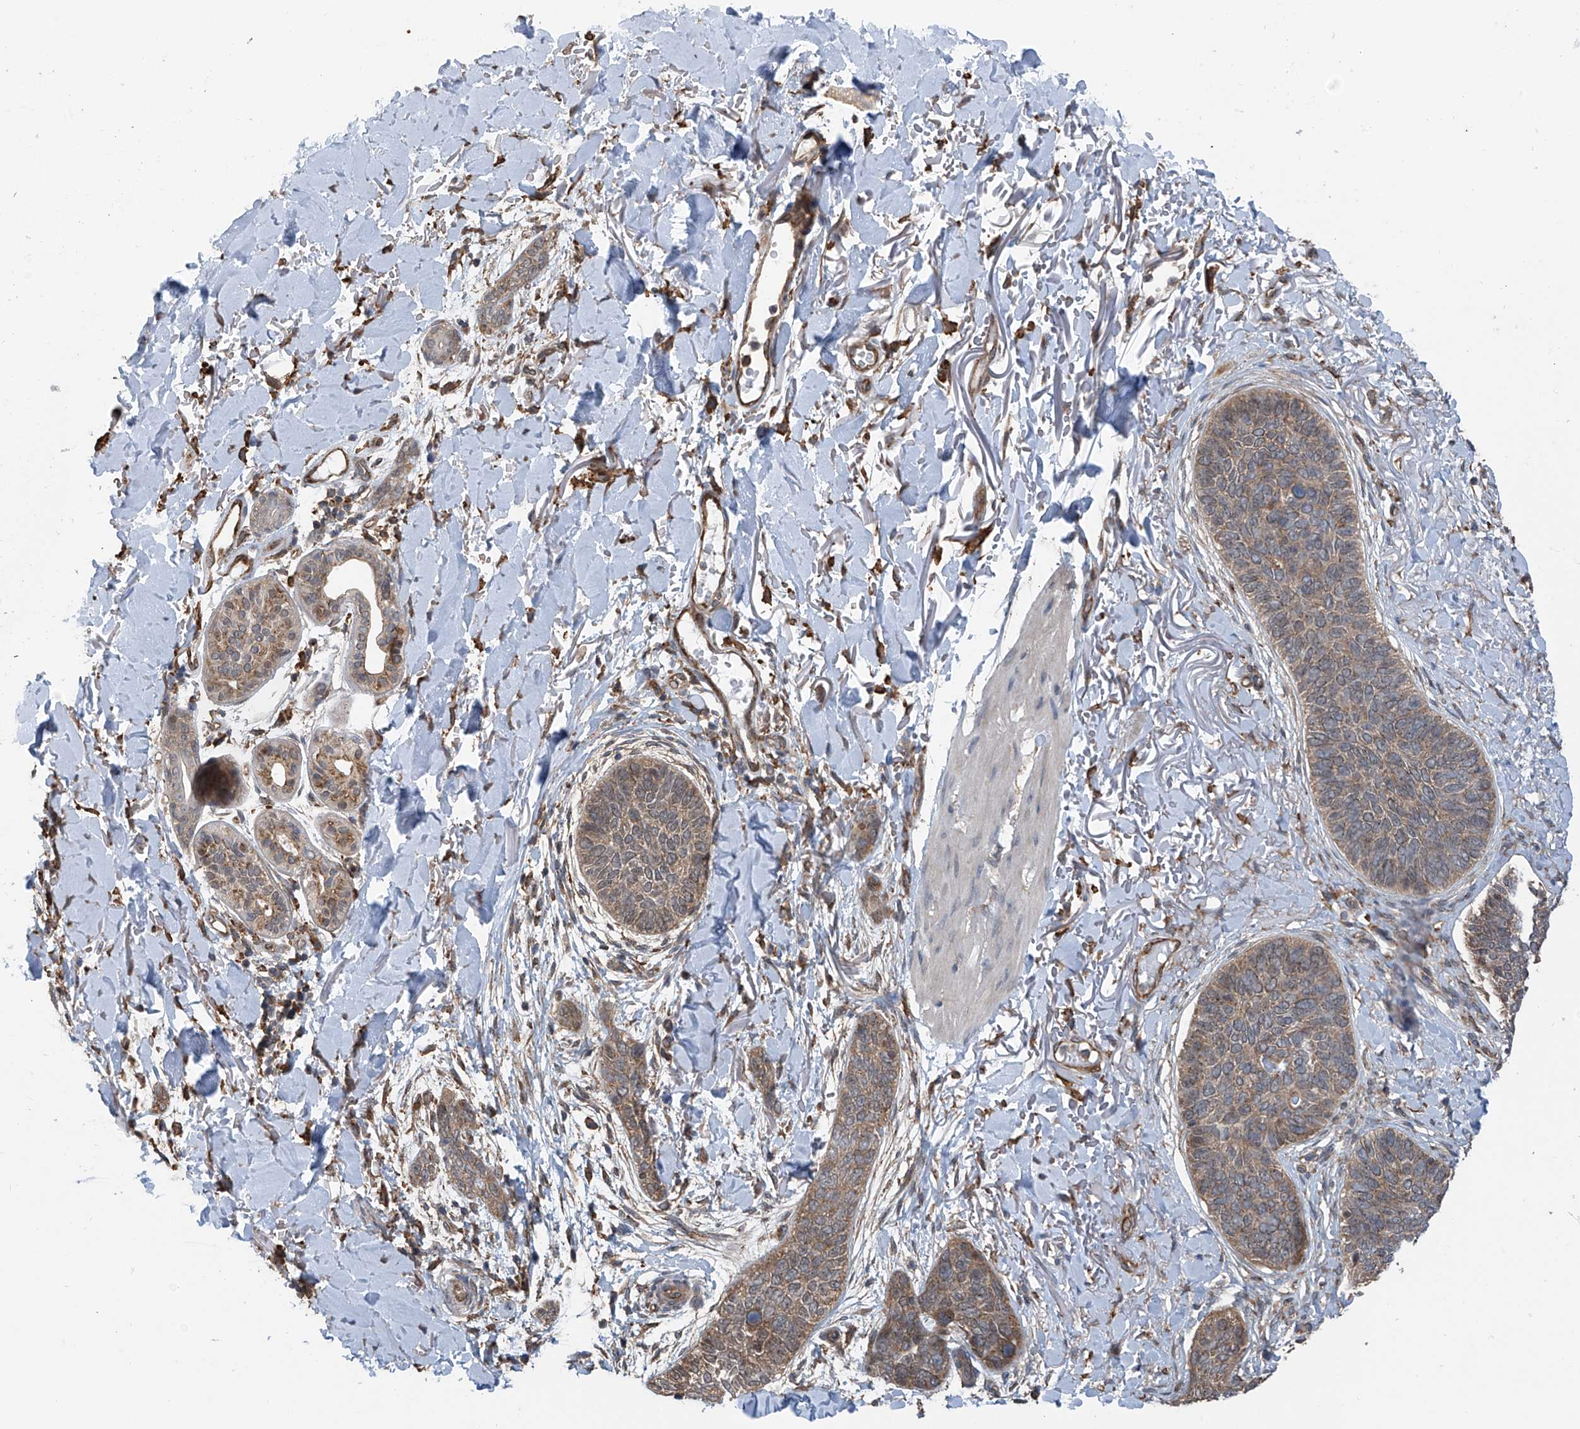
{"staining": {"intensity": "moderate", "quantity": "25%-75%", "location": "cytoplasmic/membranous,nuclear"}, "tissue": "skin cancer", "cell_type": "Tumor cells", "image_type": "cancer", "snomed": [{"axis": "morphology", "description": "Basal cell carcinoma"}, {"axis": "topography", "description": "Skin"}], "caption": "Skin cancer stained for a protein (brown) demonstrates moderate cytoplasmic/membranous and nuclear positive expression in about 25%-75% of tumor cells.", "gene": "ZNF189", "patient": {"sex": "male", "age": 85}}